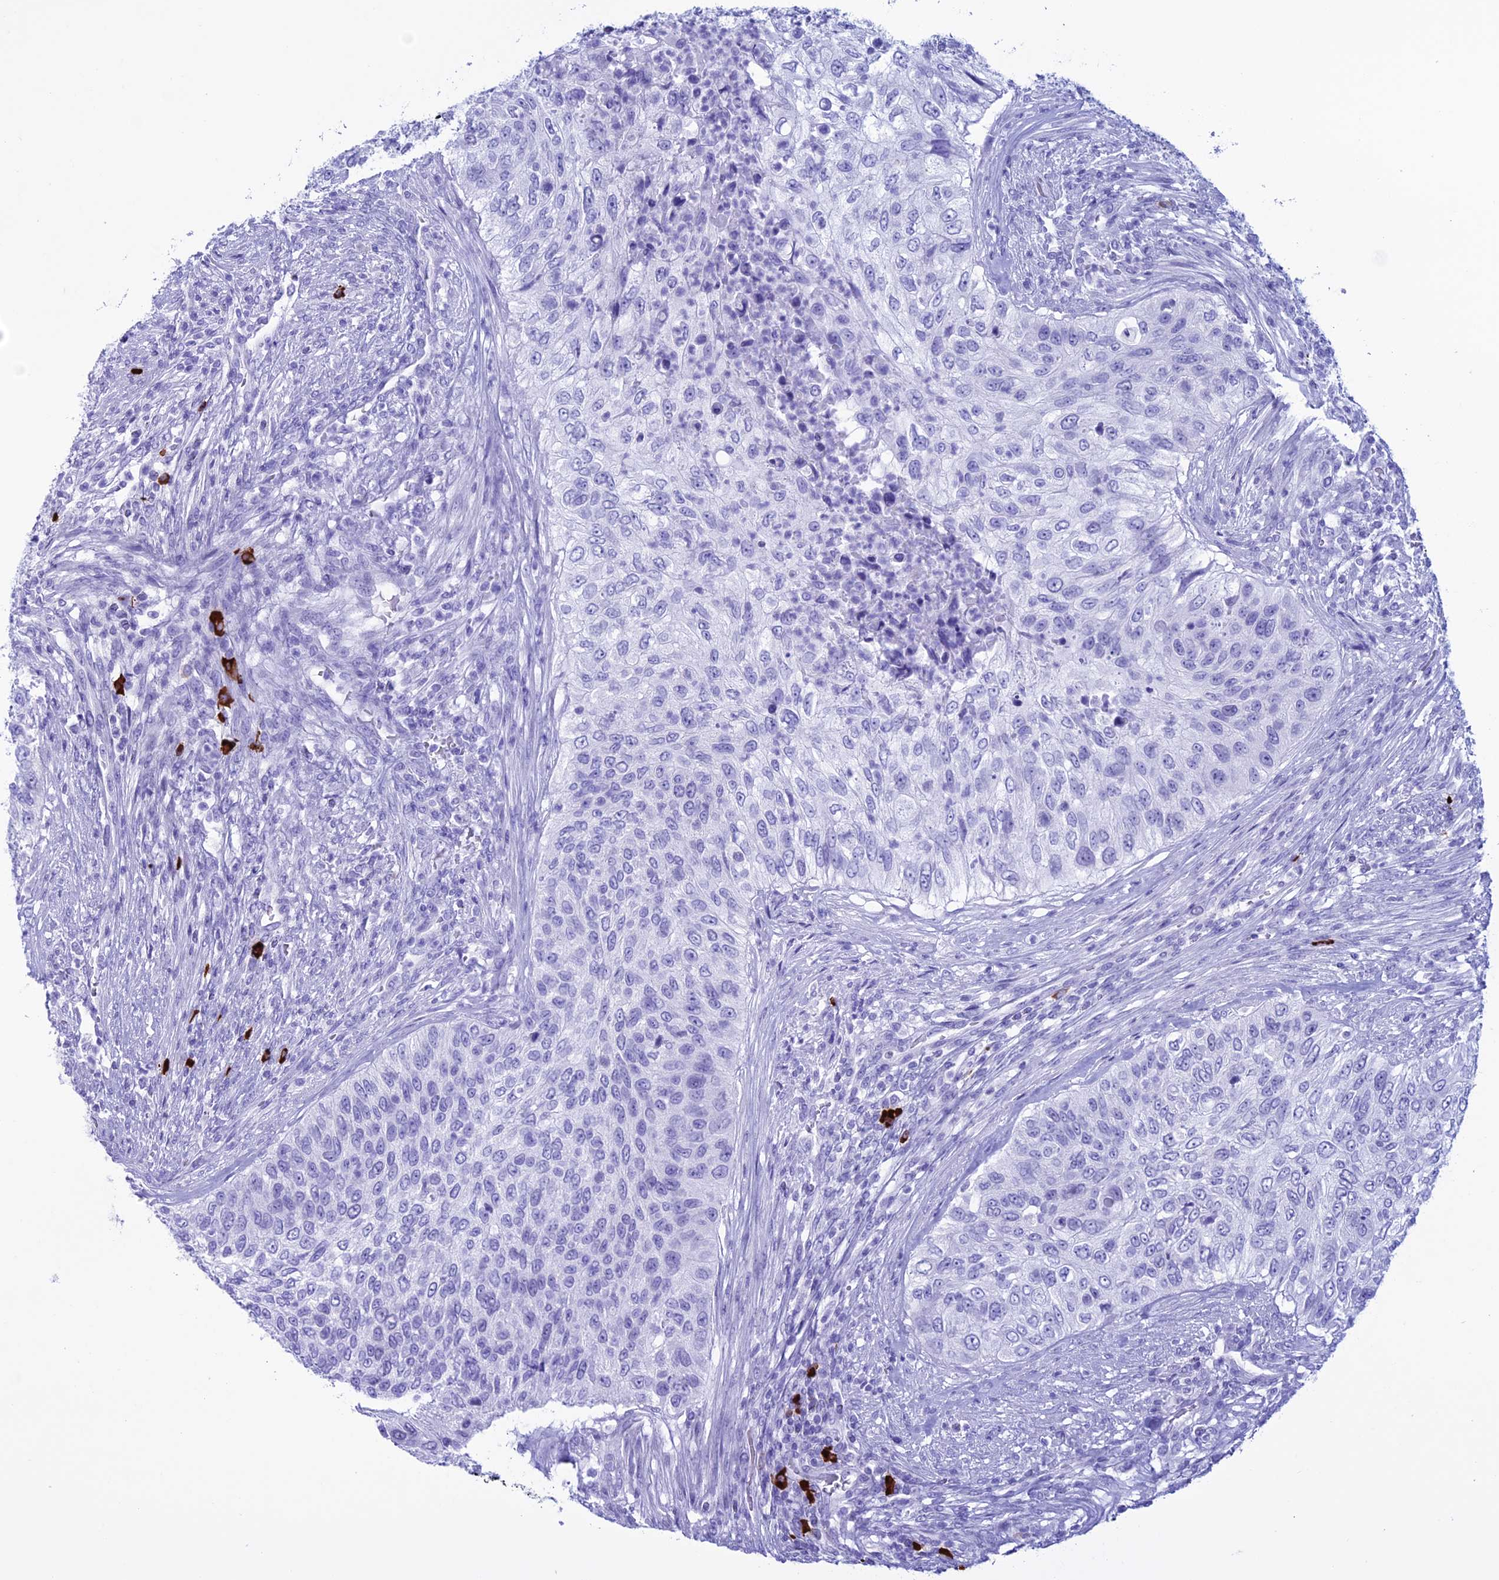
{"staining": {"intensity": "negative", "quantity": "none", "location": "none"}, "tissue": "urothelial cancer", "cell_type": "Tumor cells", "image_type": "cancer", "snomed": [{"axis": "morphology", "description": "Urothelial carcinoma, High grade"}, {"axis": "topography", "description": "Urinary bladder"}], "caption": "Tumor cells are negative for protein expression in human urothelial carcinoma (high-grade).", "gene": "MZB1", "patient": {"sex": "female", "age": 60}}